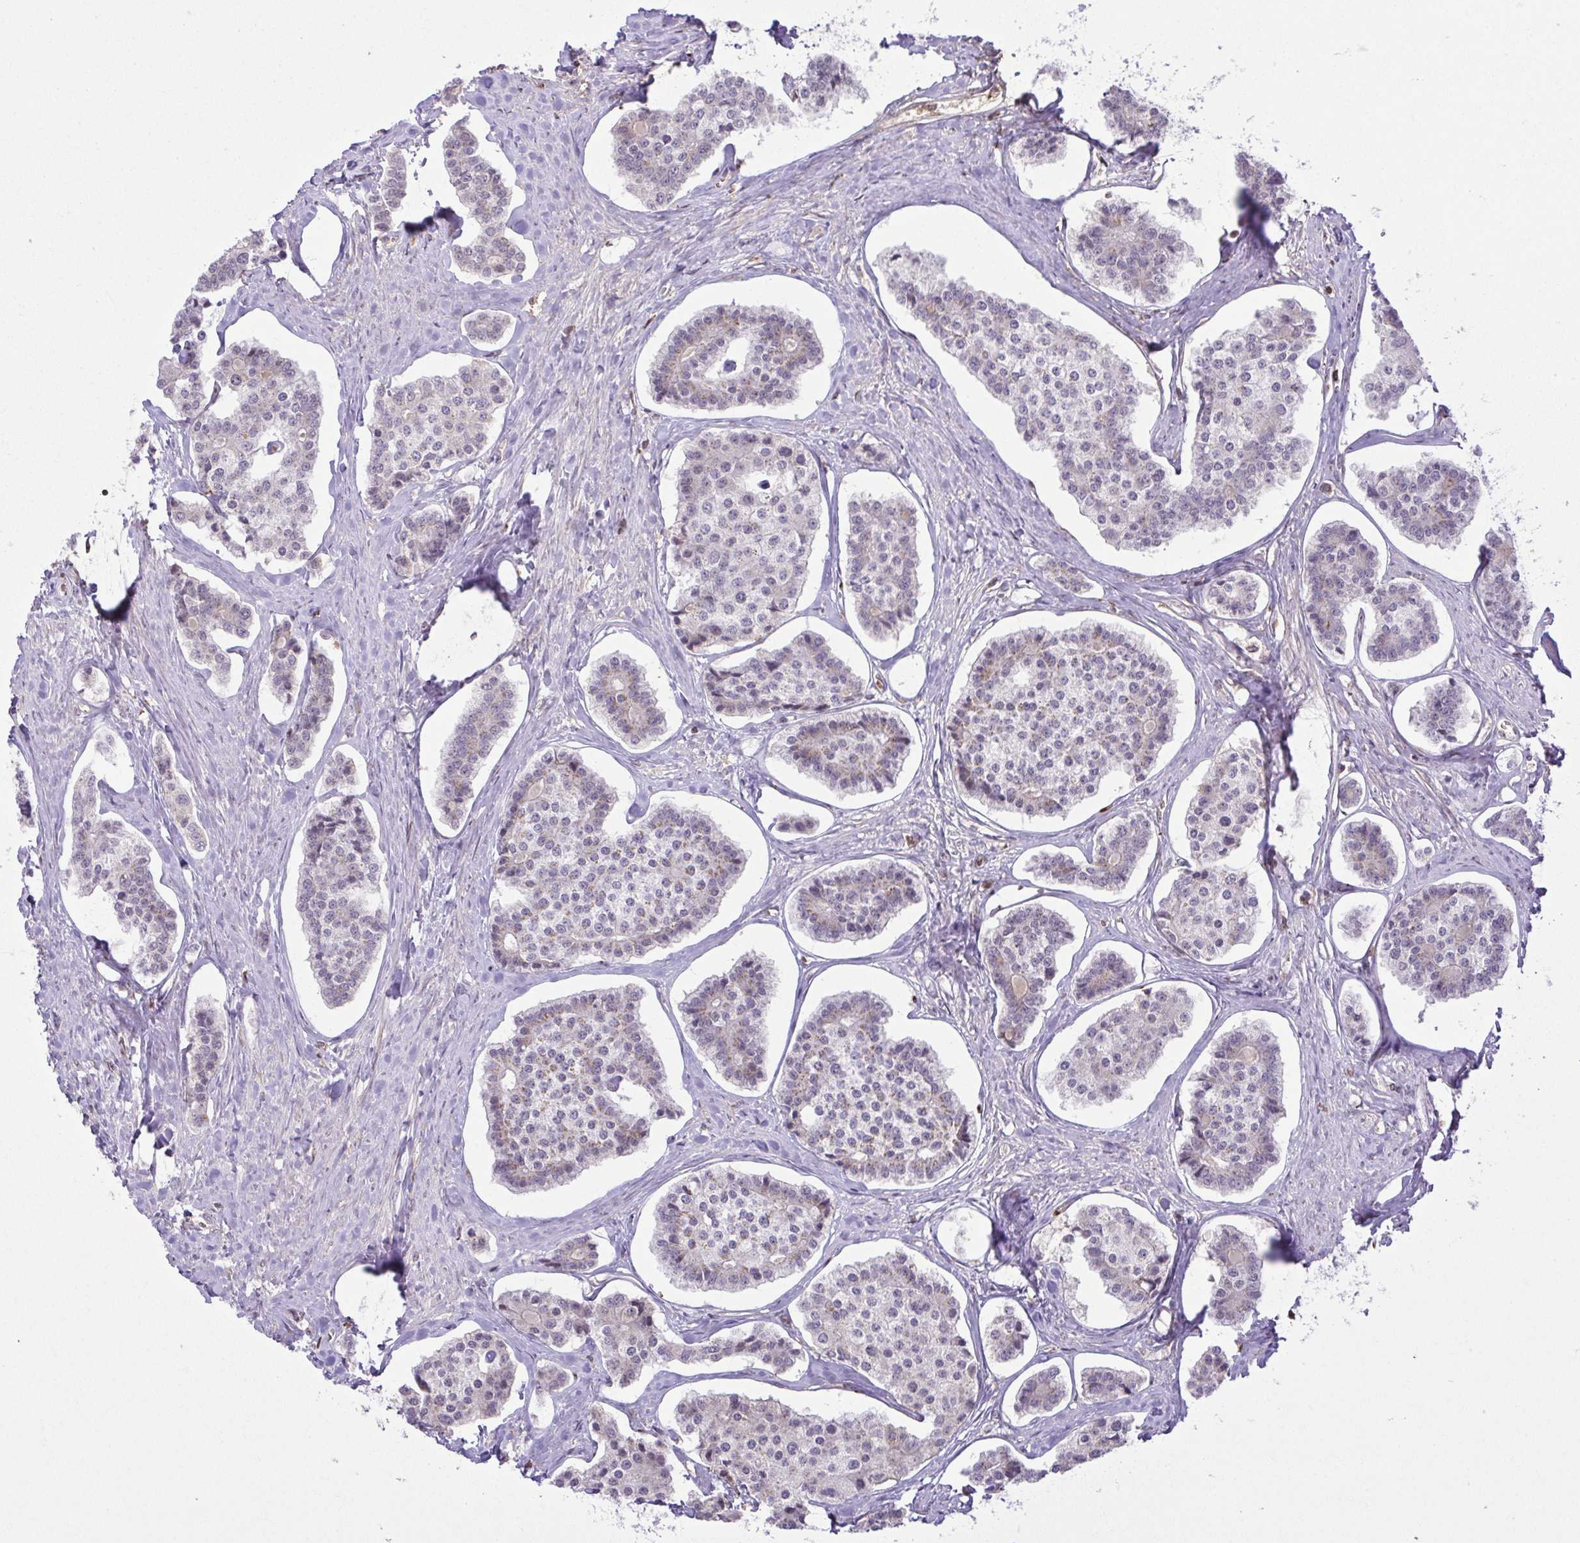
{"staining": {"intensity": "negative", "quantity": "none", "location": "none"}, "tissue": "carcinoid", "cell_type": "Tumor cells", "image_type": "cancer", "snomed": [{"axis": "morphology", "description": "Carcinoid, malignant, NOS"}, {"axis": "topography", "description": "Small intestine"}], "caption": "Carcinoid was stained to show a protein in brown. There is no significant staining in tumor cells.", "gene": "RSL24D1", "patient": {"sex": "female", "age": 65}}